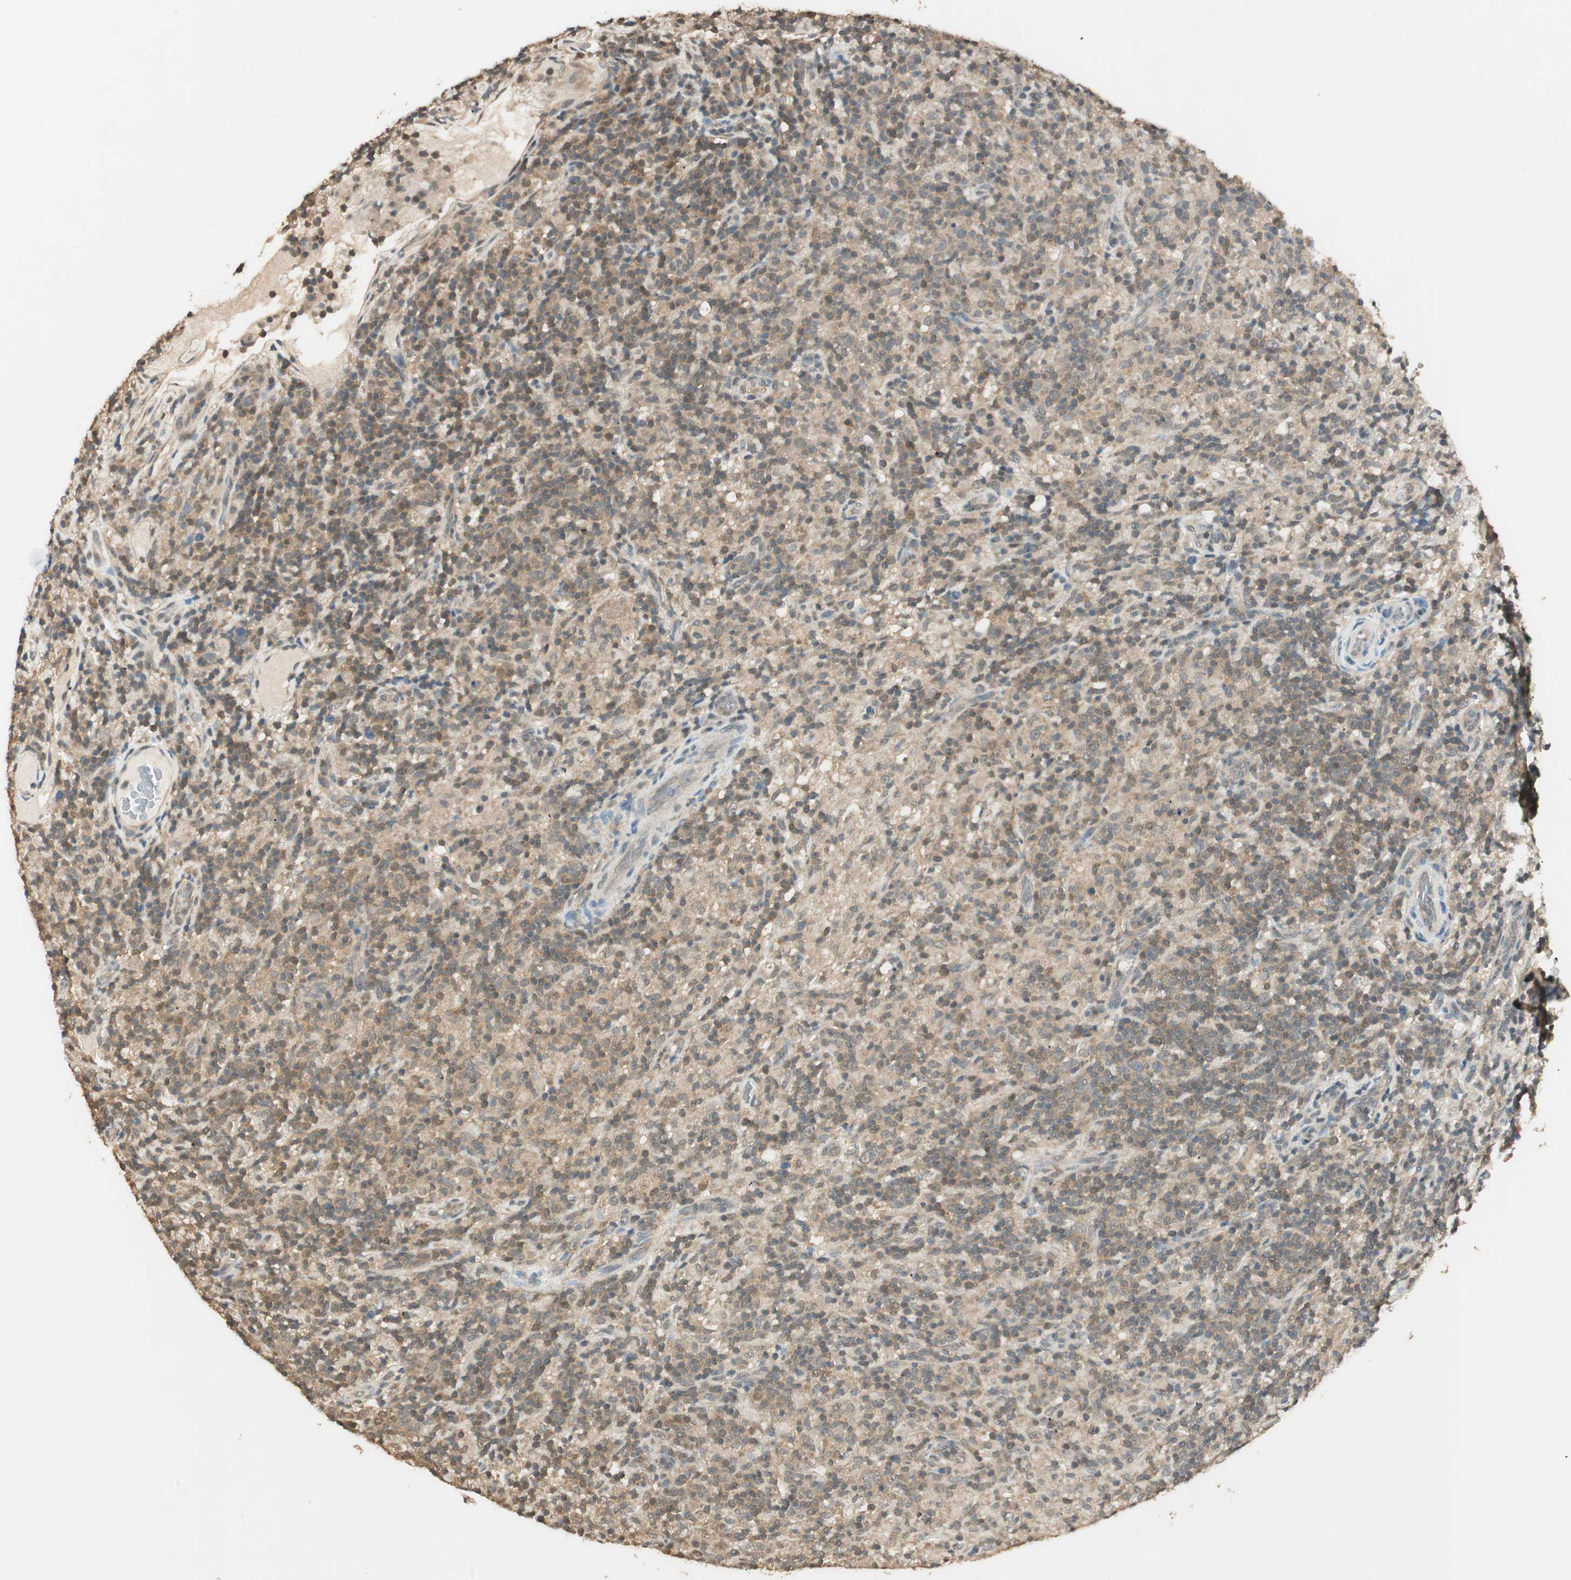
{"staining": {"intensity": "weak", "quantity": "25%-75%", "location": "cytoplasmic/membranous"}, "tissue": "lymphoma", "cell_type": "Tumor cells", "image_type": "cancer", "snomed": [{"axis": "morphology", "description": "Hodgkin's disease, NOS"}, {"axis": "topography", "description": "Lymph node"}], "caption": "This is an image of immunohistochemistry (IHC) staining of lymphoma, which shows weak expression in the cytoplasmic/membranous of tumor cells.", "gene": "USP5", "patient": {"sex": "male", "age": 70}}